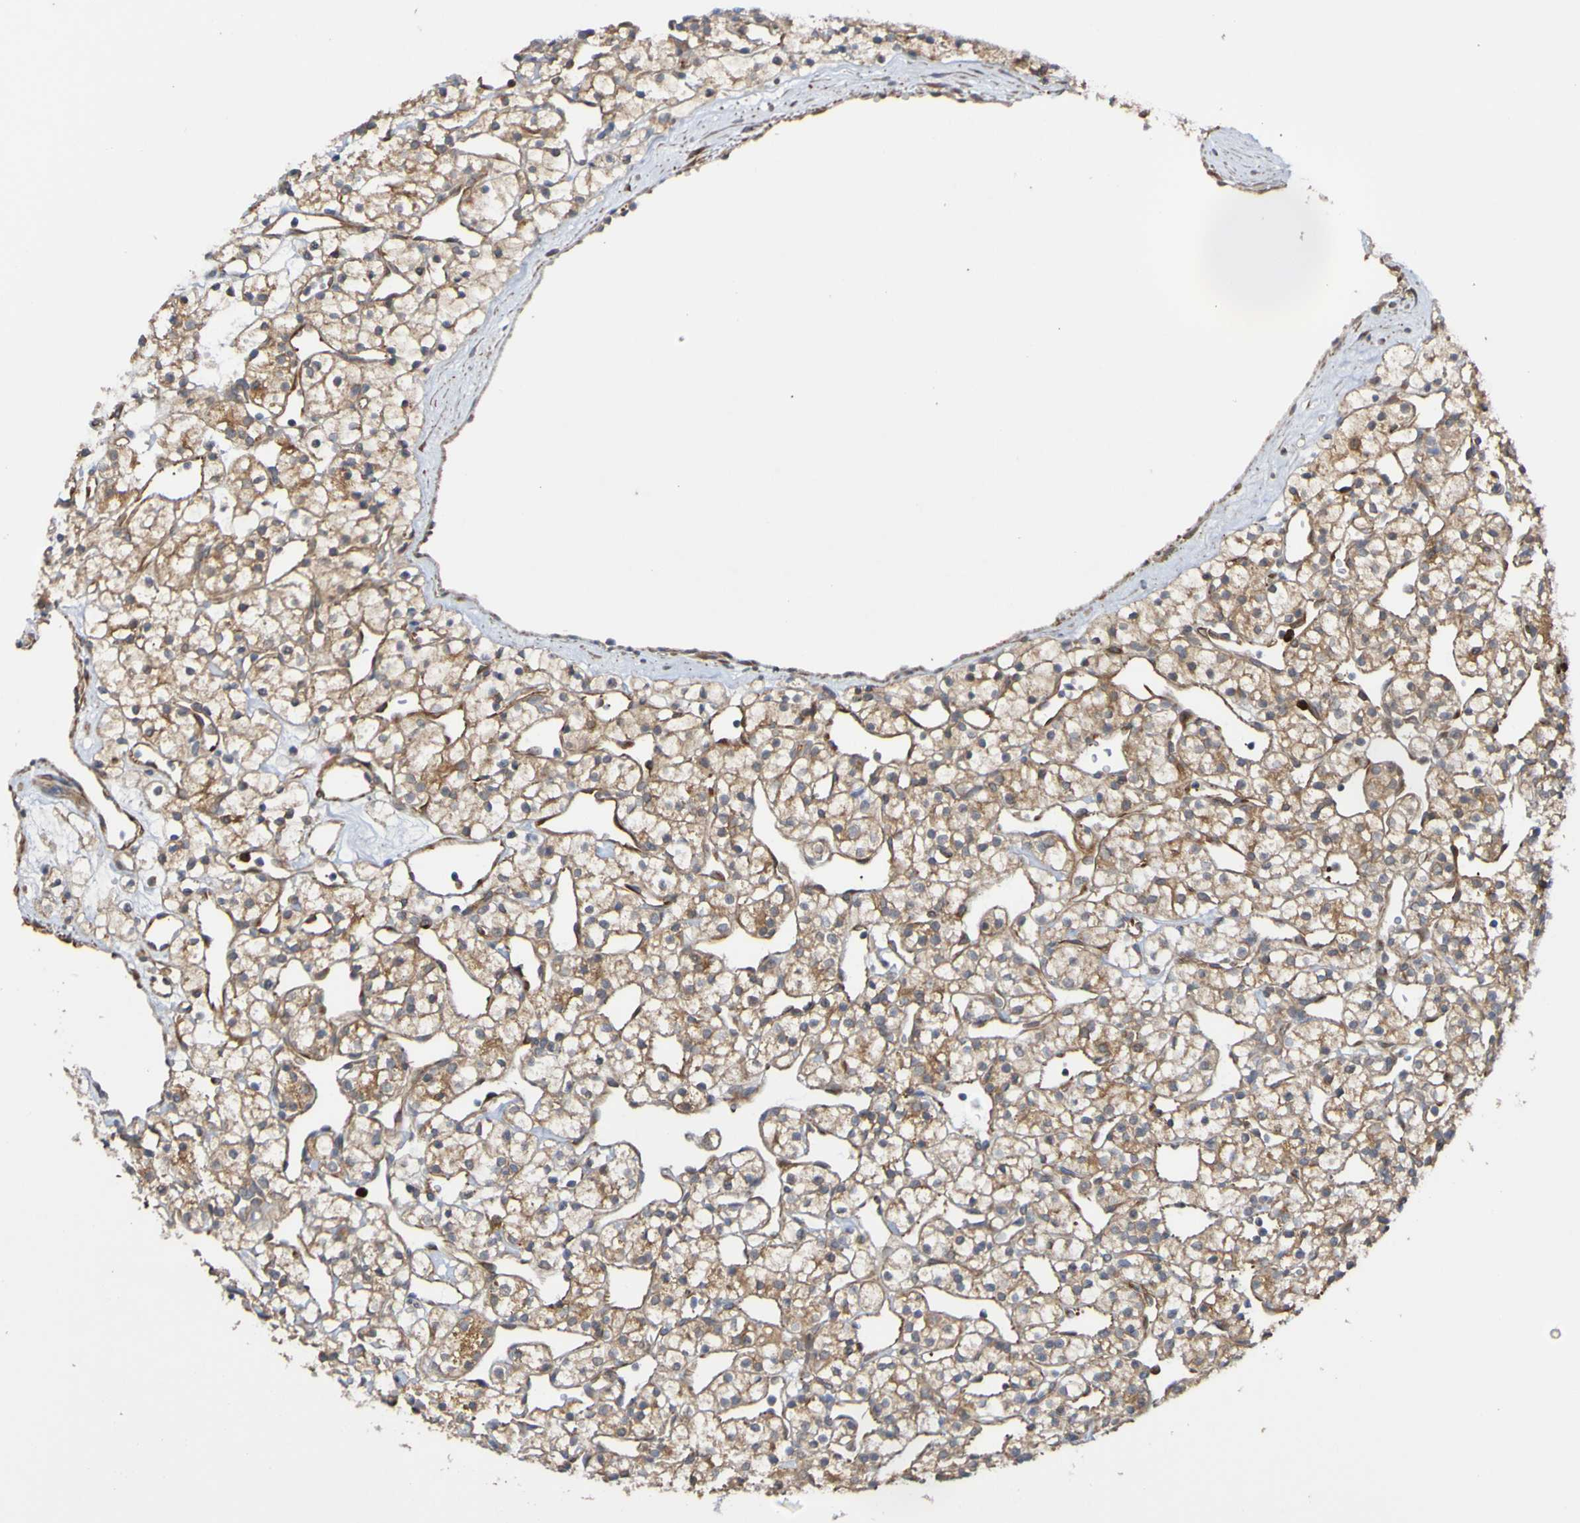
{"staining": {"intensity": "moderate", "quantity": ">75%", "location": "cytoplasmic/membranous"}, "tissue": "renal cancer", "cell_type": "Tumor cells", "image_type": "cancer", "snomed": [{"axis": "morphology", "description": "Adenocarcinoma, NOS"}, {"axis": "topography", "description": "Kidney"}], "caption": "Immunohistochemistry (IHC) image of renal cancer stained for a protein (brown), which demonstrates medium levels of moderate cytoplasmic/membranous positivity in about >75% of tumor cells.", "gene": "ST8SIA6", "patient": {"sex": "female", "age": 60}}